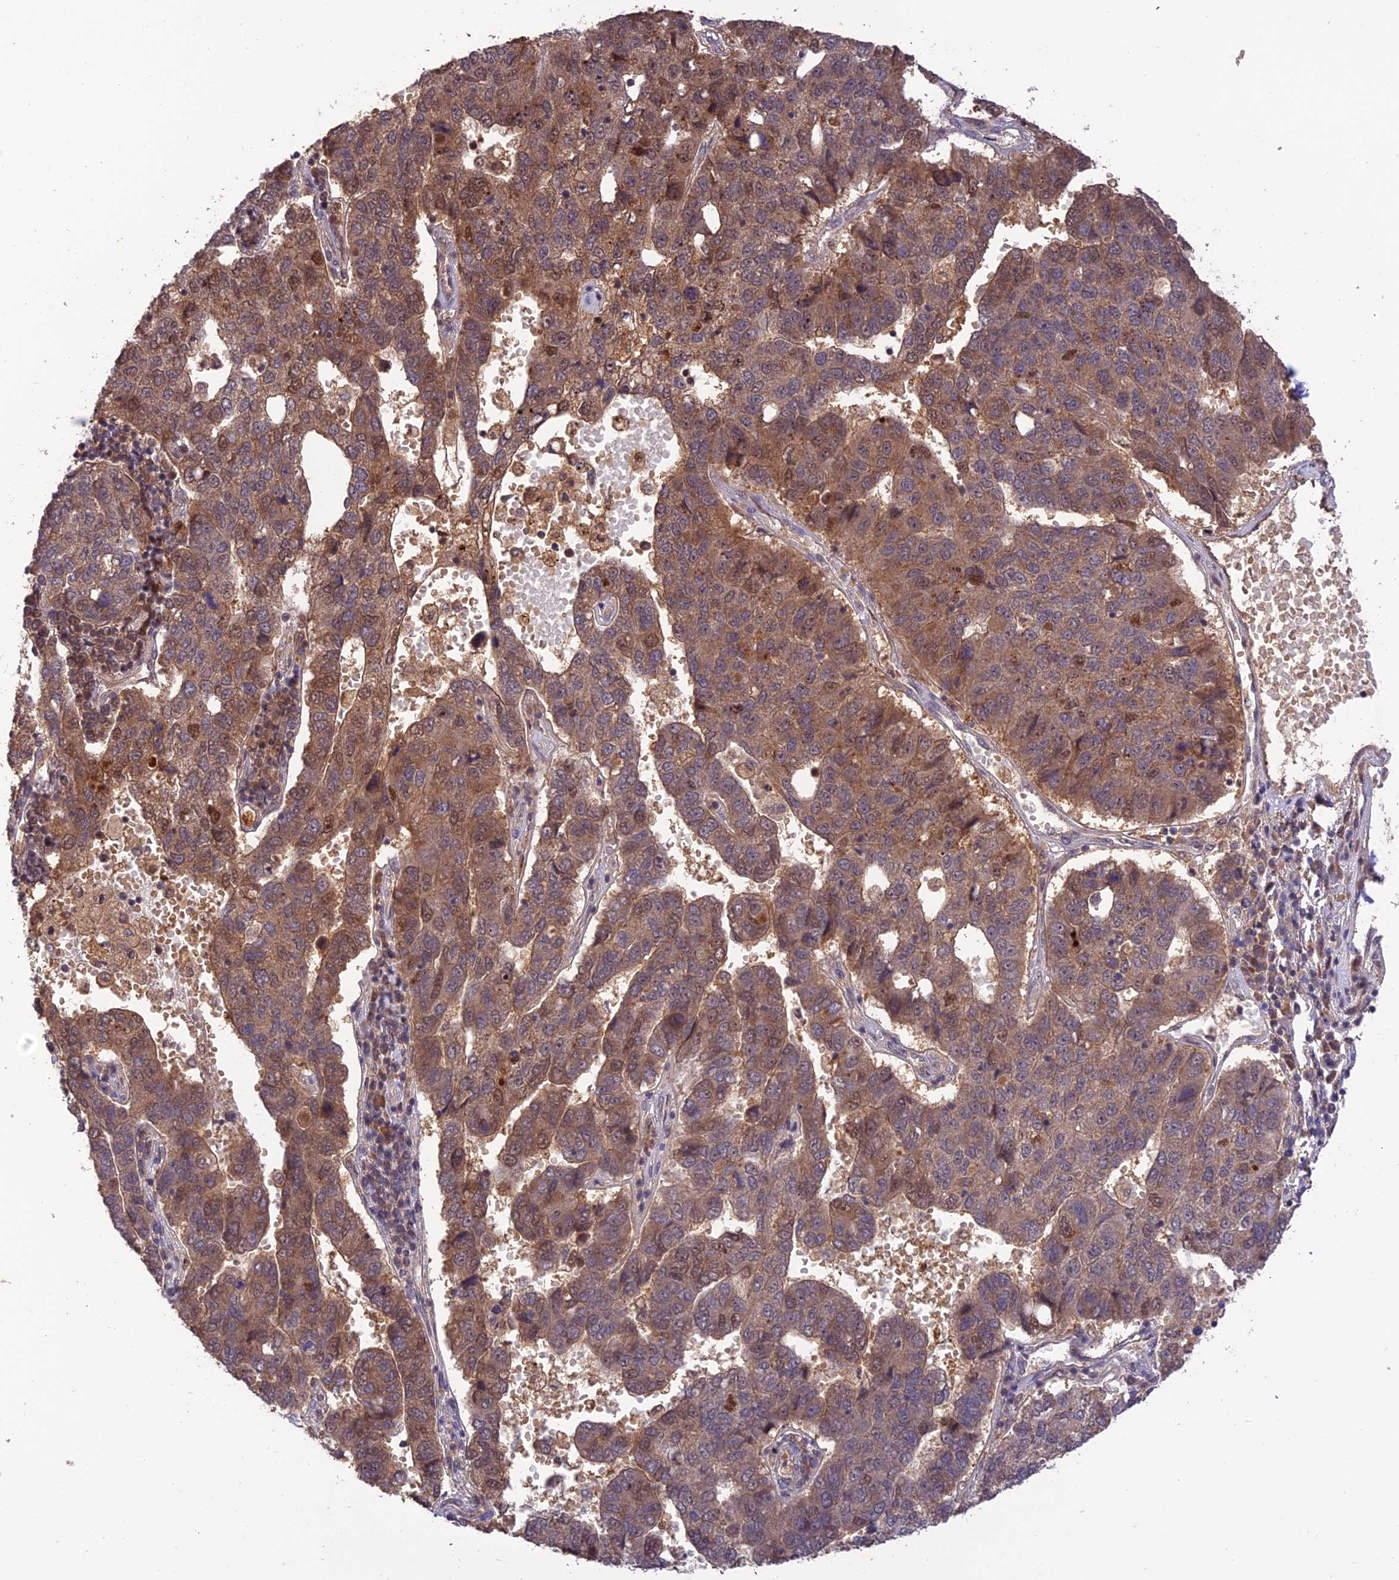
{"staining": {"intensity": "moderate", "quantity": ">75%", "location": "cytoplasmic/membranous,nuclear"}, "tissue": "pancreatic cancer", "cell_type": "Tumor cells", "image_type": "cancer", "snomed": [{"axis": "morphology", "description": "Adenocarcinoma, NOS"}, {"axis": "topography", "description": "Pancreas"}], "caption": "Moderate cytoplasmic/membranous and nuclear staining for a protein is present in approximately >75% of tumor cells of pancreatic adenocarcinoma using IHC.", "gene": "REV1", "patient": {"sex": "female", "age": 61}}